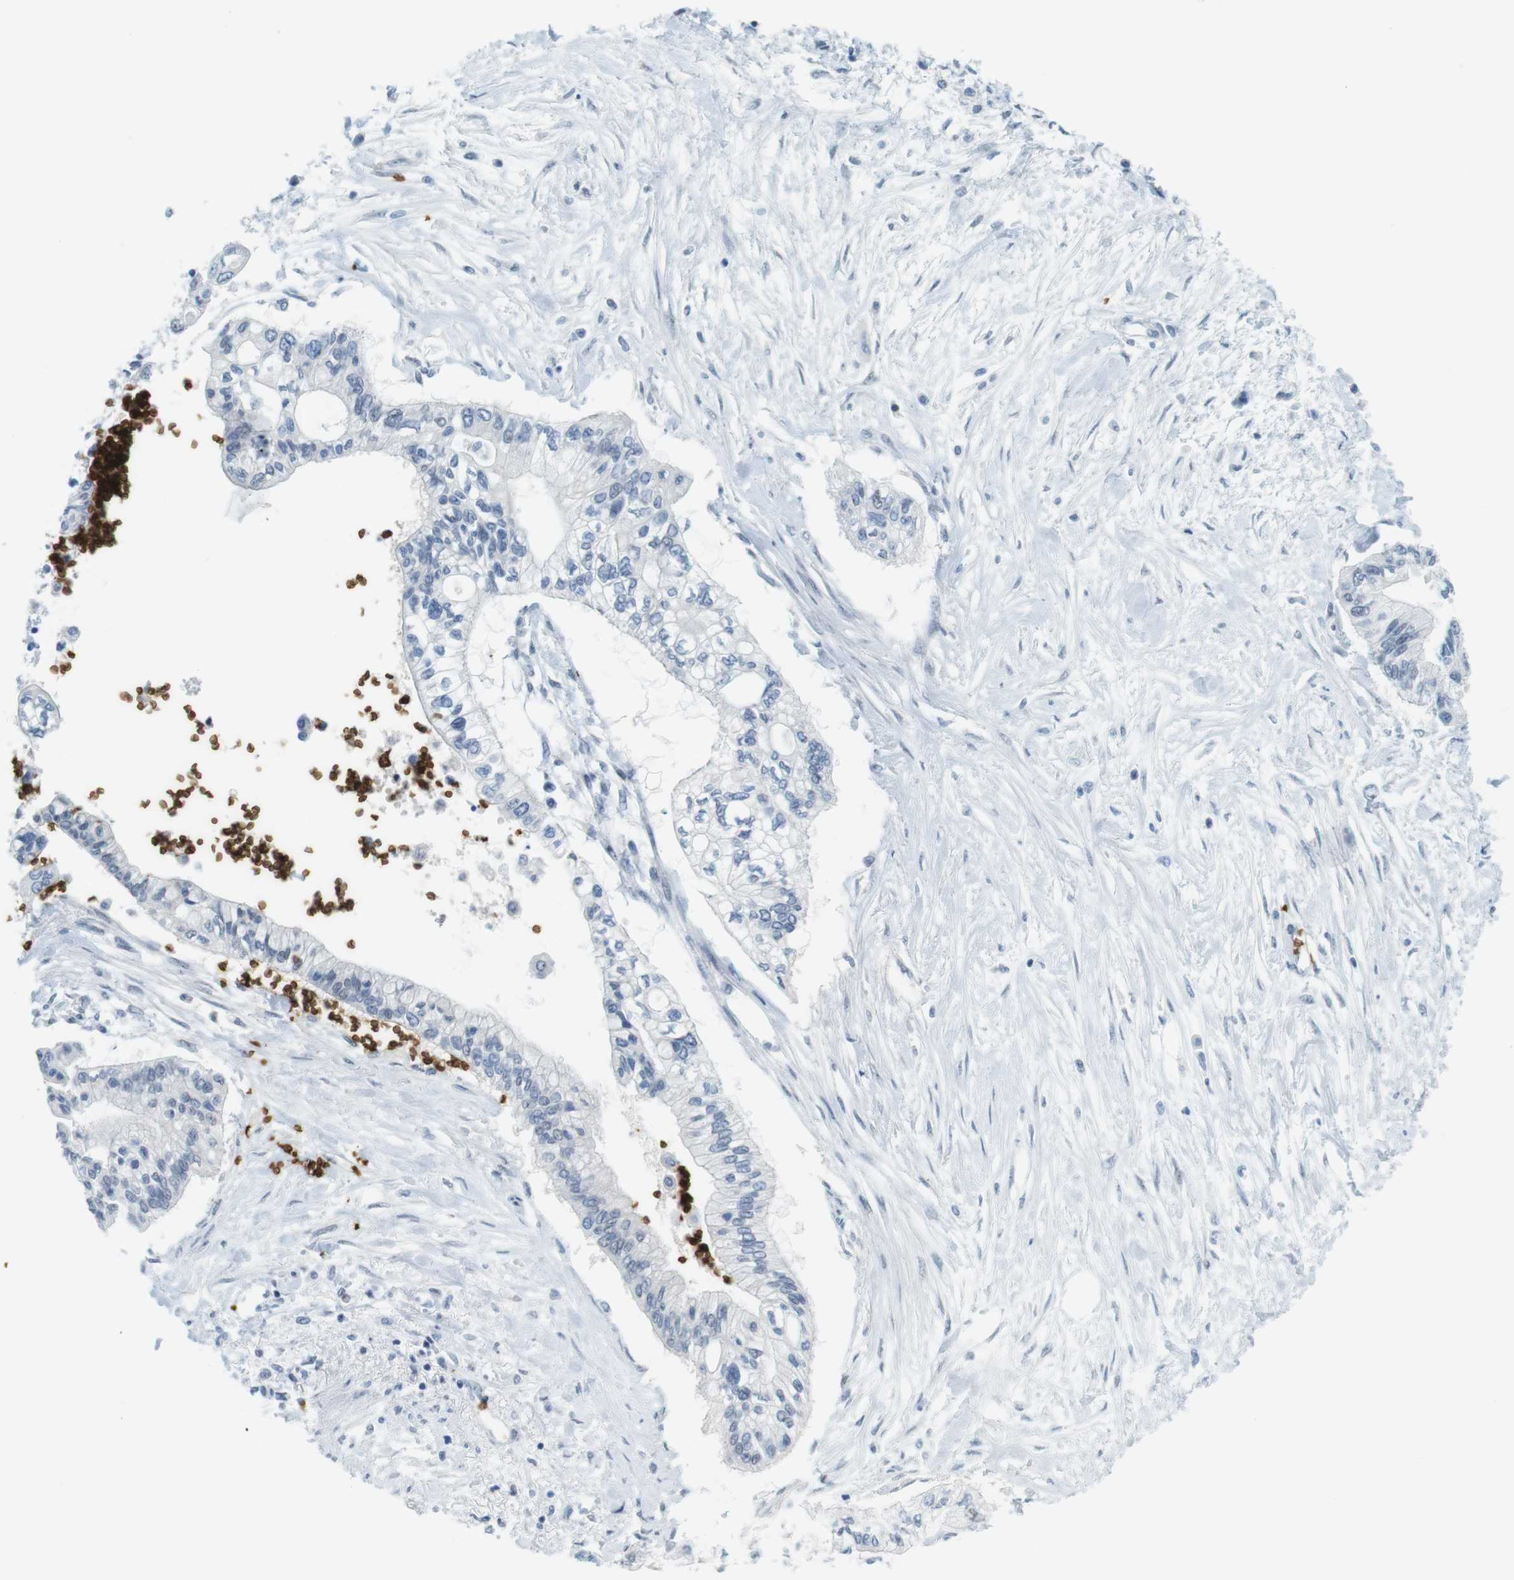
{"staining": {"intensity": "negative", "quantity": "none", "location": "none"}, "tissue": "pancreatic cancer", "cell_type": "Tumor cells", "image_type": "cancer", "snomed": [{"axis": "morphology", "description": "Adenocarcinoma, NOS"}, {"axis": "topography", "description": "Pancreas"}], "caption": "High magnification brightfield microscopy of pancreatic adenocarcinoma stained with DAB (brown) and counterstained with hematoxylin (blue): tumor cells show no significant staining.", "gene": "SLC4A1", "patient": {"sex": "female", "age": 77}}